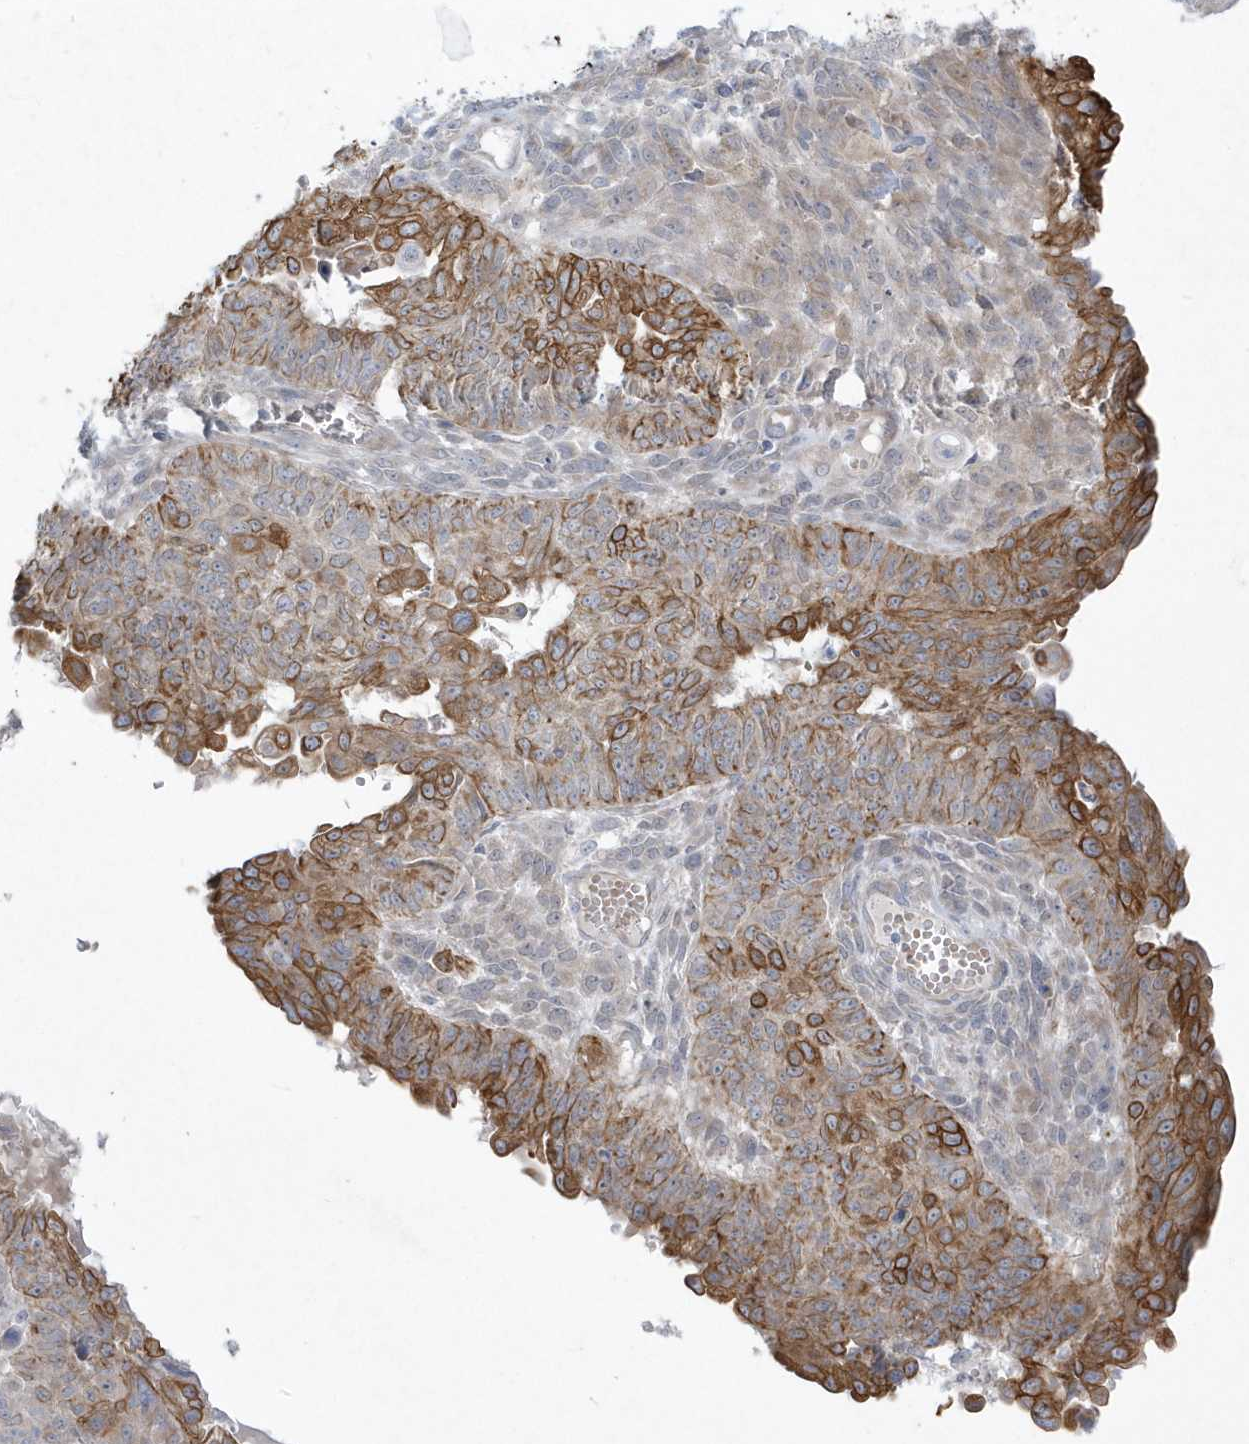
{"staining": {"intensity": "strong", "quantity": "25%-75%", "location": "cytoplasmic/membranous"}, "tissue": "endometrial cancer", "cell_type": "Tumor cells", "image_type": "cancer", "snomed": [{"axis": "morphology", "description": "Adenocarcinoma, NOS"}, {"axis": "topography", "description": "Endometrium"}], "caption": "Brown immunohistochemical staining in endometrial cancer reveals strong cytoplasmic/membranous staining in approximately 25%-75% of tumor cells.", "gene": "LARS1", "patient": {"sex": "female", "age": 32}}